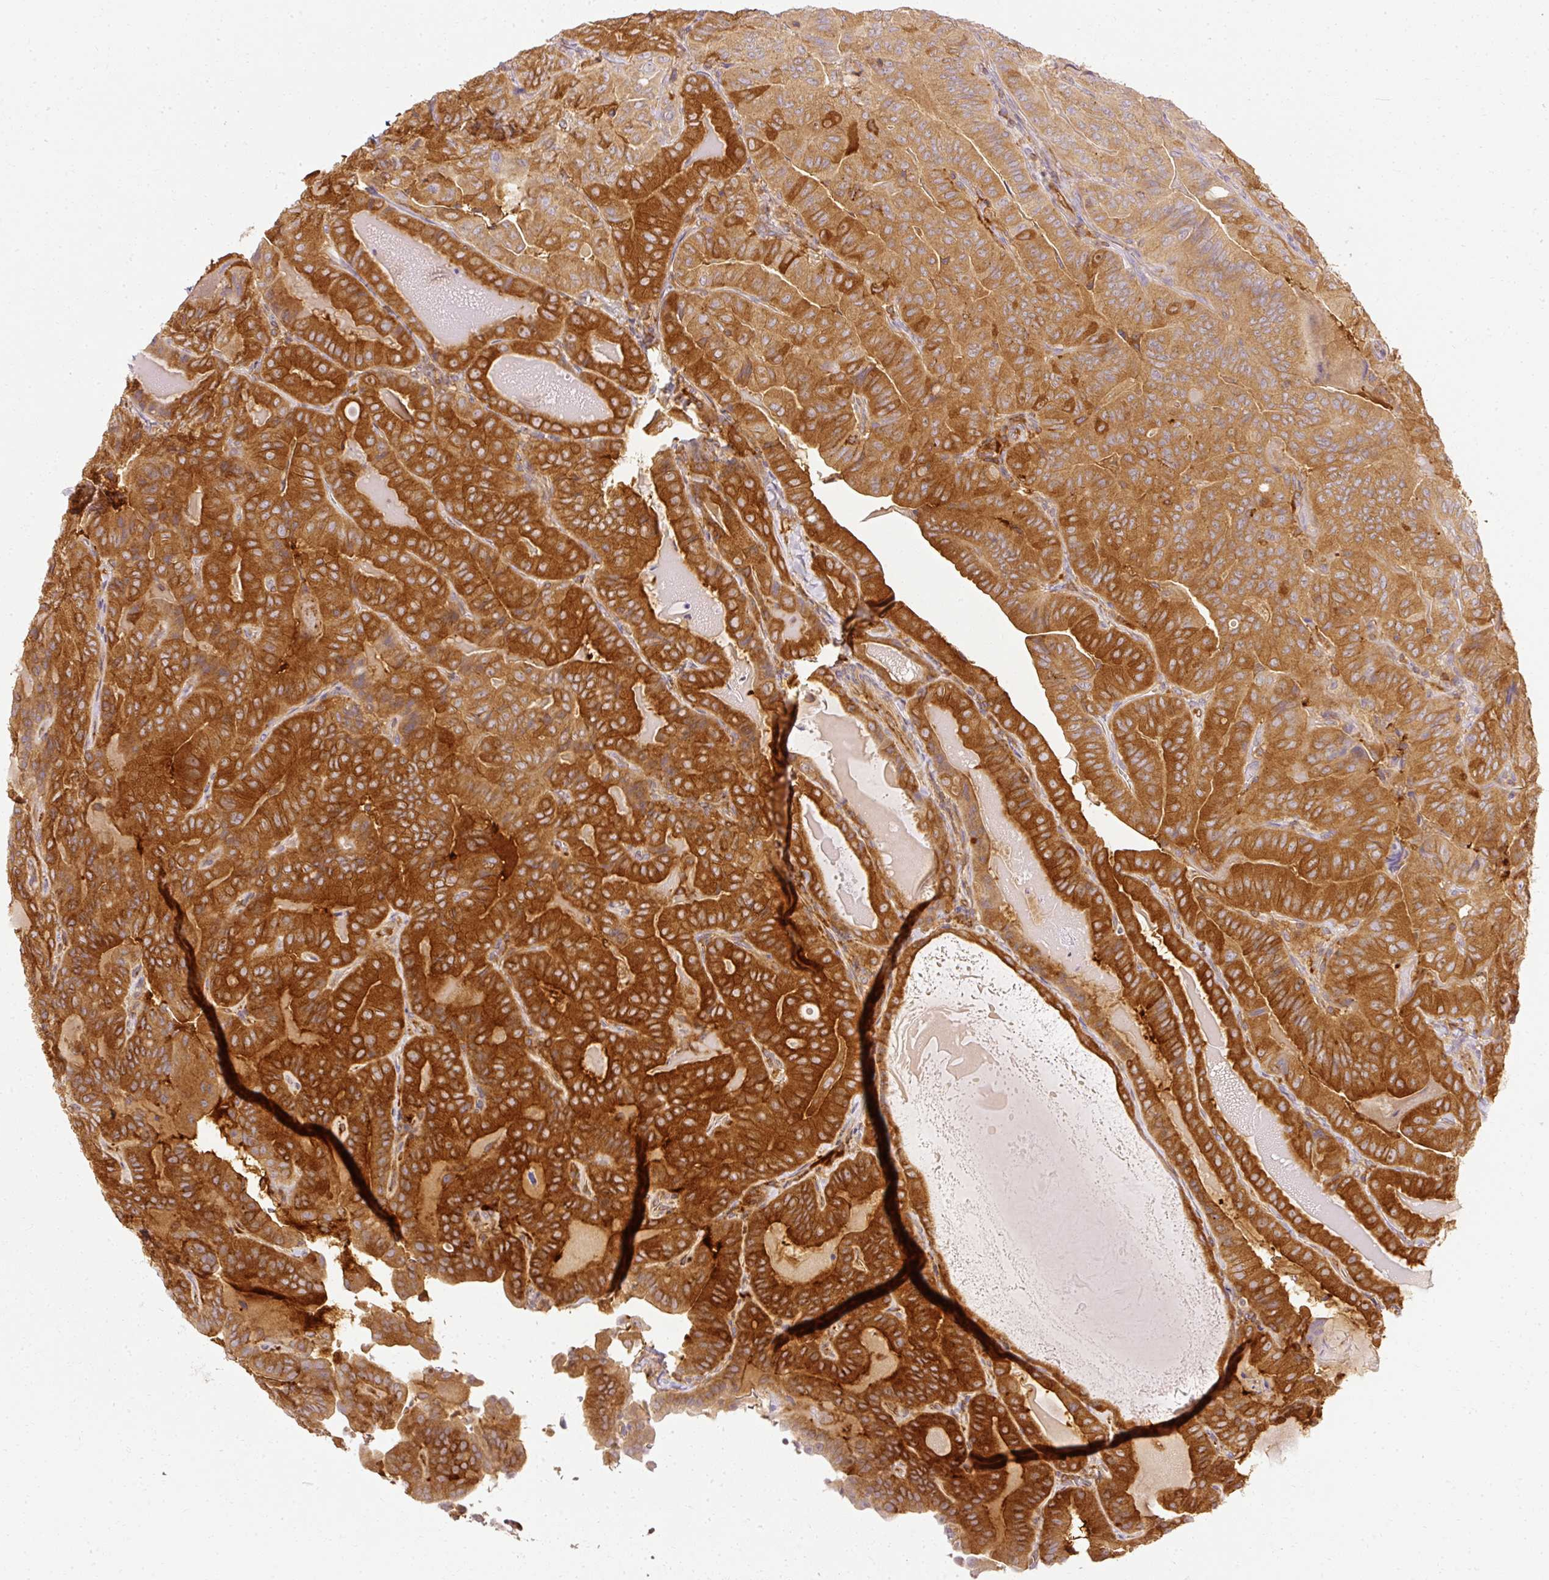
{"staining": {"intensity": "strong", "quantity": ">75%", "location": "cytoplasmic/membranous"}, "tissue": "thyroid cancer", "cell_type": "Tumor cells", "image_type": "cancer", "snomed": [{"axis": "morphology", "description": "Papillary adenocarcinoma, NOS"}, {"axis": "topography", "description": "Thyroid gland"}], "caption": "Papillary adenocarcinoma (thyroid) was stained to show a protein in brown. There is high levels of strong cytoplasmic/membranous expression in about >75% of tumor cells. Ihc stains the protein in brown and the nuclei are stained blue.", "gene": "ARMH3", "patient": {"sex": "female", "age": 68}}